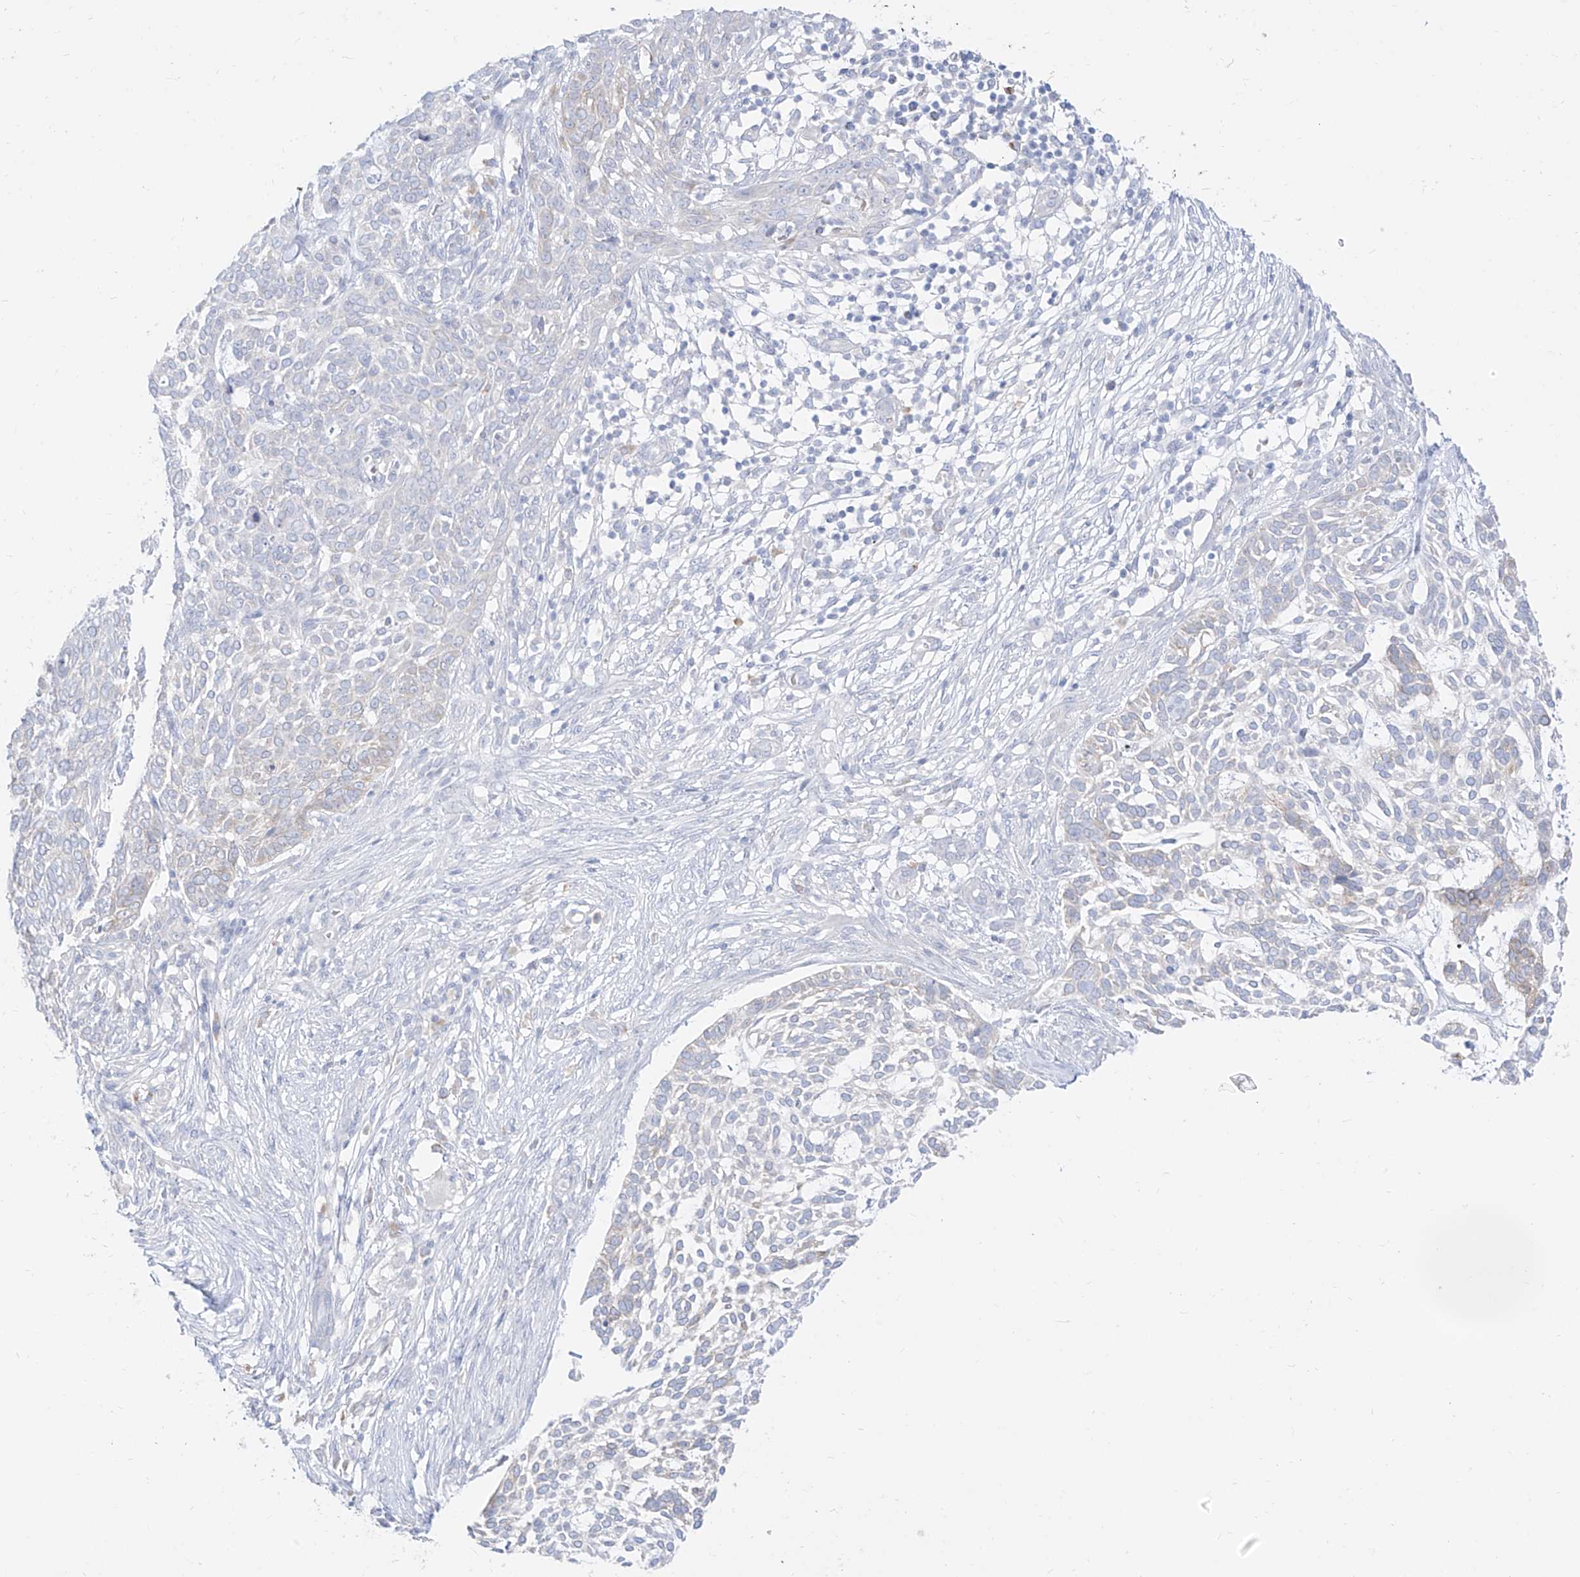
{"staining": {"intensity": "negative", "quantity": "none", "location": "none"}, "tissue": "skin cancer", "cell_type": "Tumor cells", "image_type": "cancer", "snomed": [{"axis": "morphology", "description": "Basal cell carcinoma"}, {"axis": "topography", "description": "Skin"}], "caption": "Tumor cells show no significant protein staining in skin cancer (basal cell carcinoma). (Brightfield microscopy of DAB (3,3'-diaminobenzidine) immunohistochemistry (IHC) at high magnification).", "gene": "SYTL3", "patient": {"sex": "female", "age": 64}}